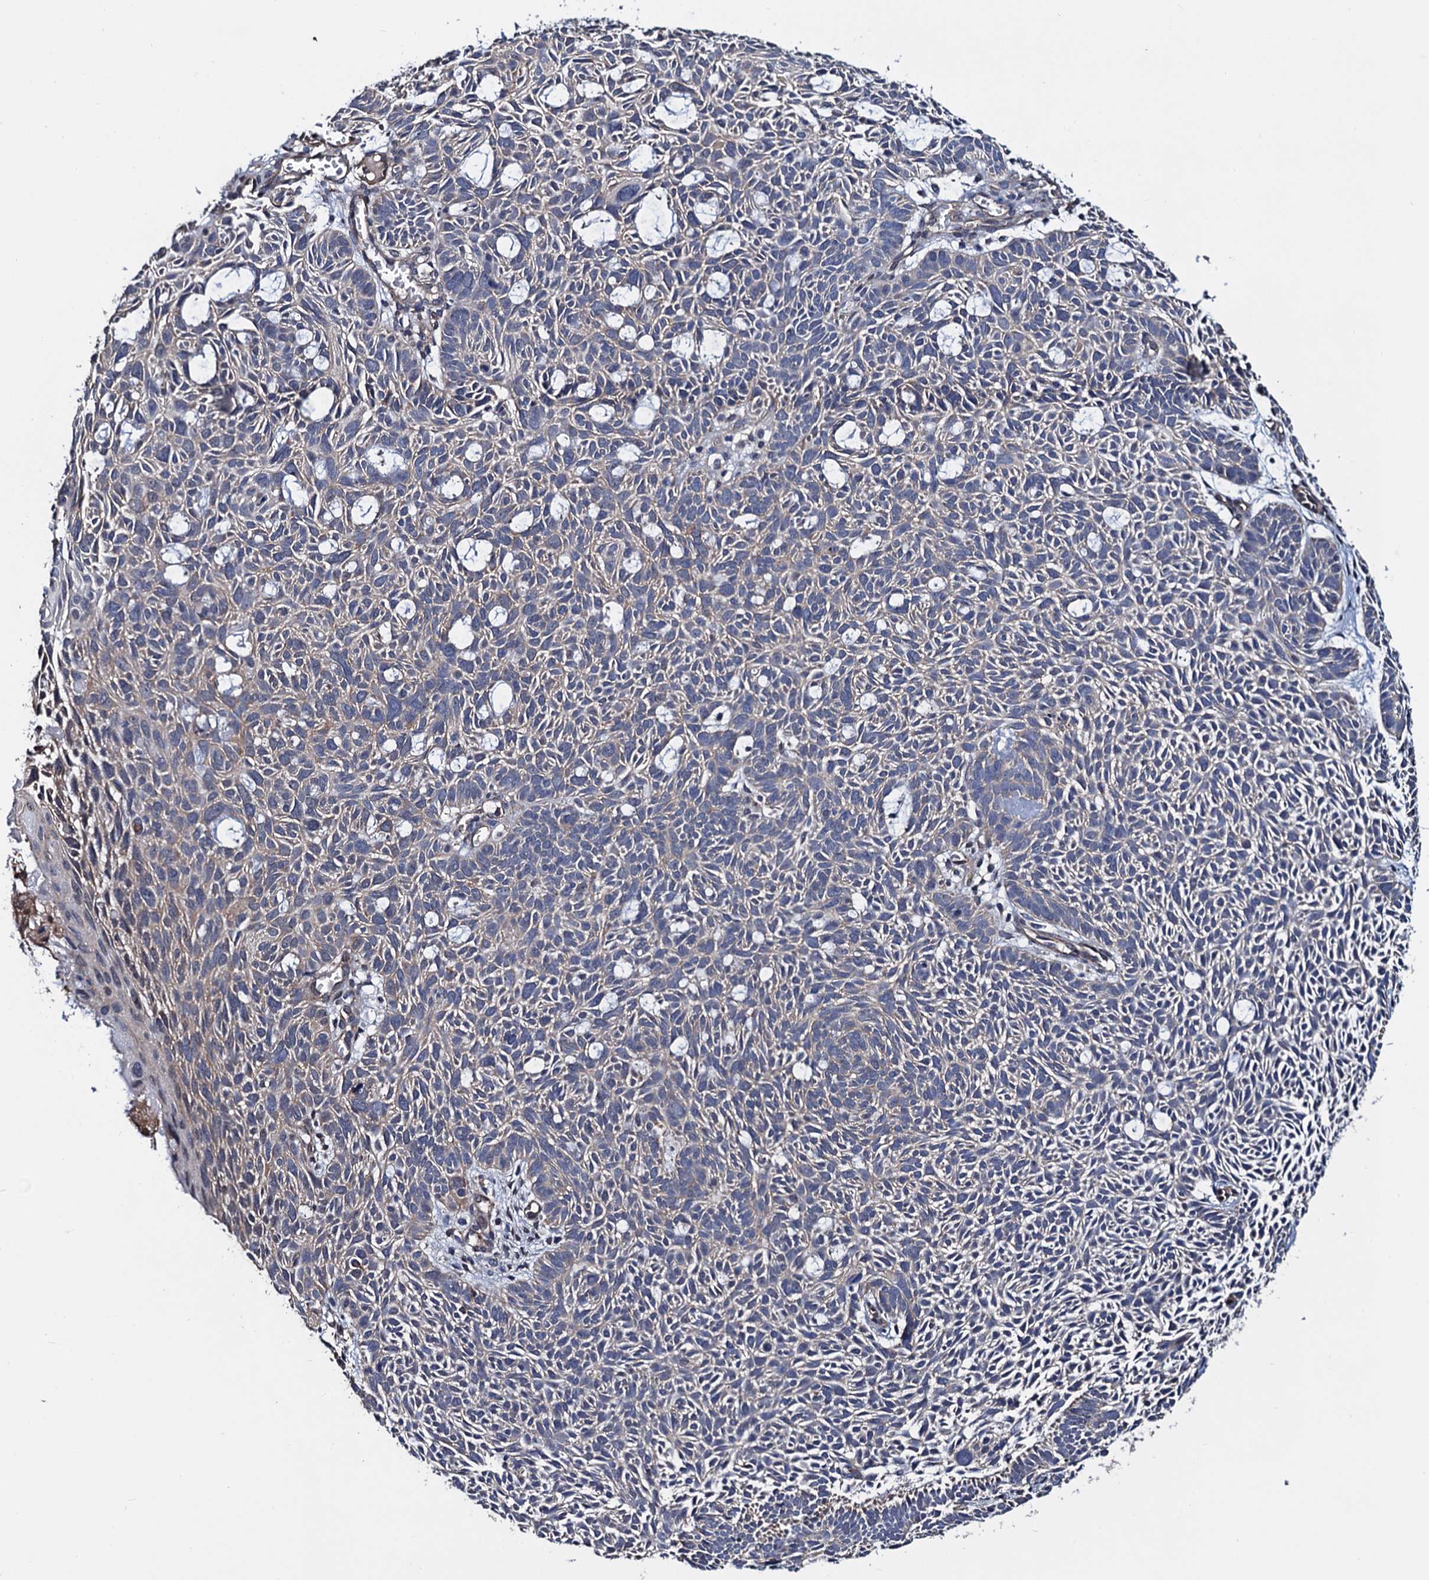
{"staining": {"intensity": "negative", "quantity": "none", "location": "none"}, "tissue": "skin cancer", "cell_type": "Tumor cells", "image_type": "cancer", "snomed": [{"axis": "morphology", "description": "Basal cell carcinoma"}, {"axis": "topography", "description": "Skin"}], "caption": "A histopathology image of skin basal cell carcinoma stained for a protein displays no brown staining in tumor cells. (IHC, brightfield microscopy, high magnification).", "gene": "PTCD3", "patient": {"sex": "male", "age": 69}}